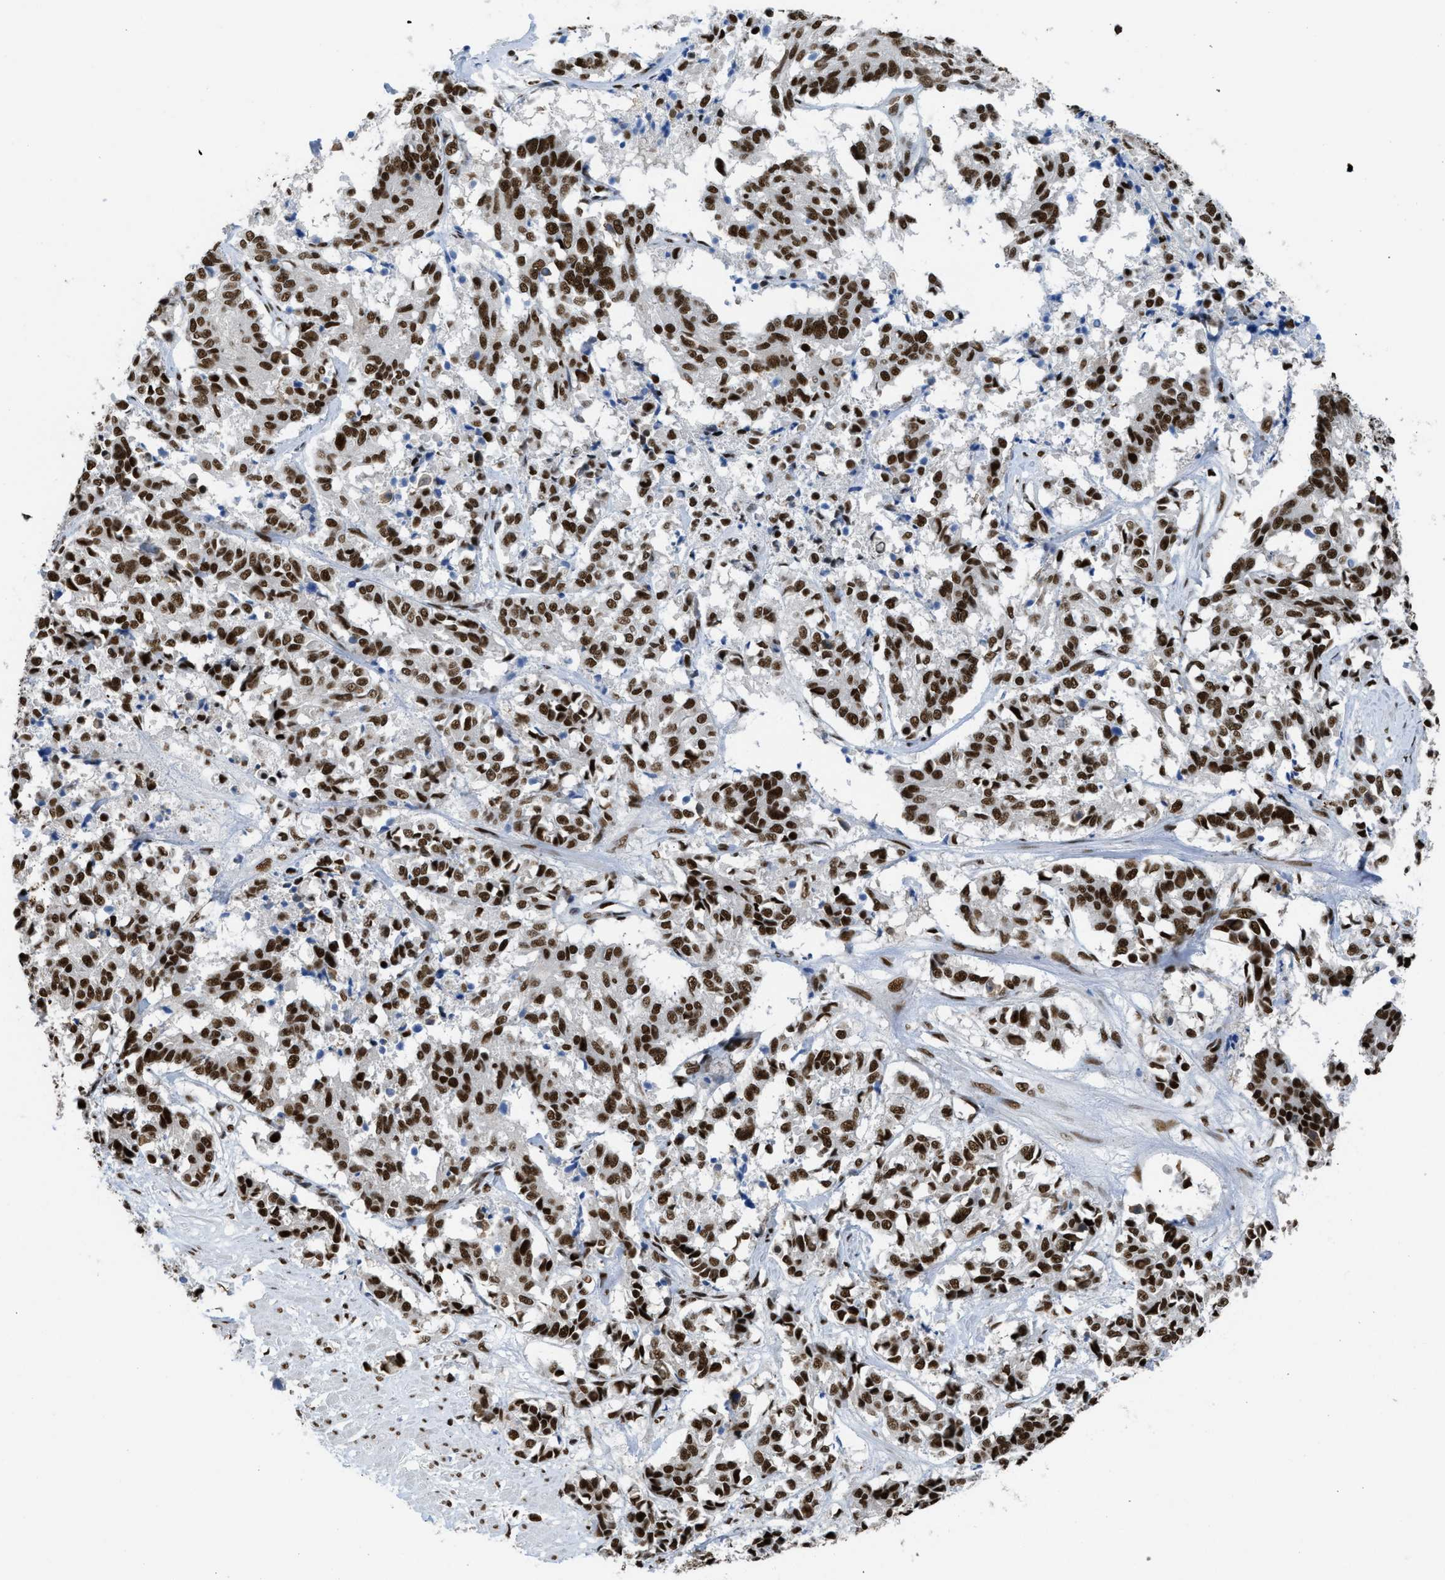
{"staining": {"intensity": "strong", "quantity": ">75%", "location": "nuclear"}, "tissue": "cervical cancer", "cell_type": "Tumor cells", "image_type": "cancer", "snomed": [{"axis": "morphology", "description": "Squamous cell carcinoma, NOS"}, {"axis": "topography", "description": "Cervix"}], "caption": "Squamous cell carcinoma (cervical) was stained to show a protein in brown. There is high levels of strong nuclear positivity in about >75% of tumor cells.", "gene": "SCAF4", "patient": {"sex": "female", "age": 35}}